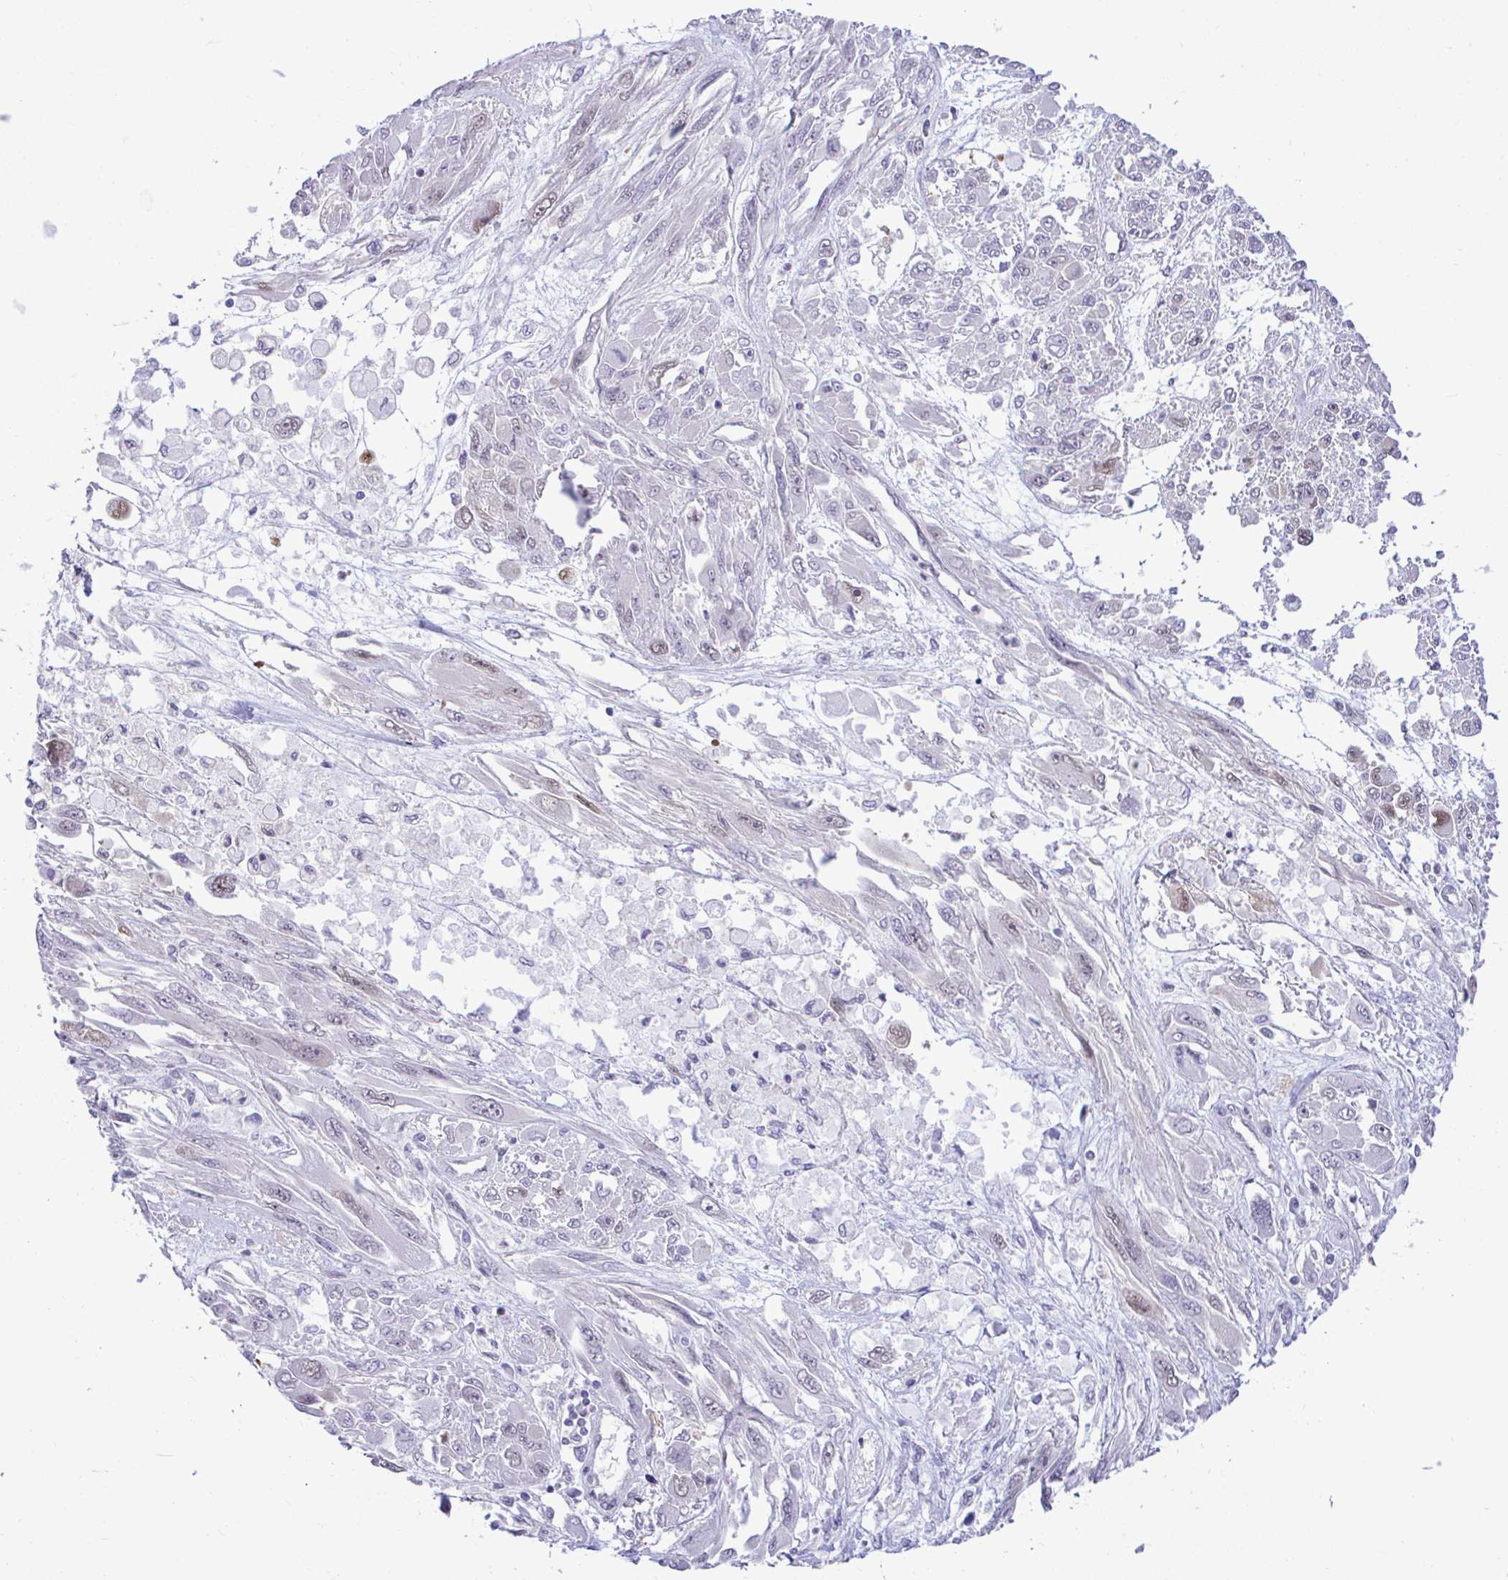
{"staining": {"intensity": "weak", "quantity": "<25%", "location": "nuclear"}, "tissue": "melanoma", "cell_type": "Tumor cells", "image_type": "cancer", "snomed": [{"axis": "morphology", "description": "Malignant melanoma, NOS"}, {"axis": "topography", "description": "Skin"}], "caption": "The immunohistochemistry (IHC) photomicrograph has no significant positivity in tumor cells of malignant melanoma tissue.", "gene": "ZNF485", "patient": {"sex": "female", "age": 91}}